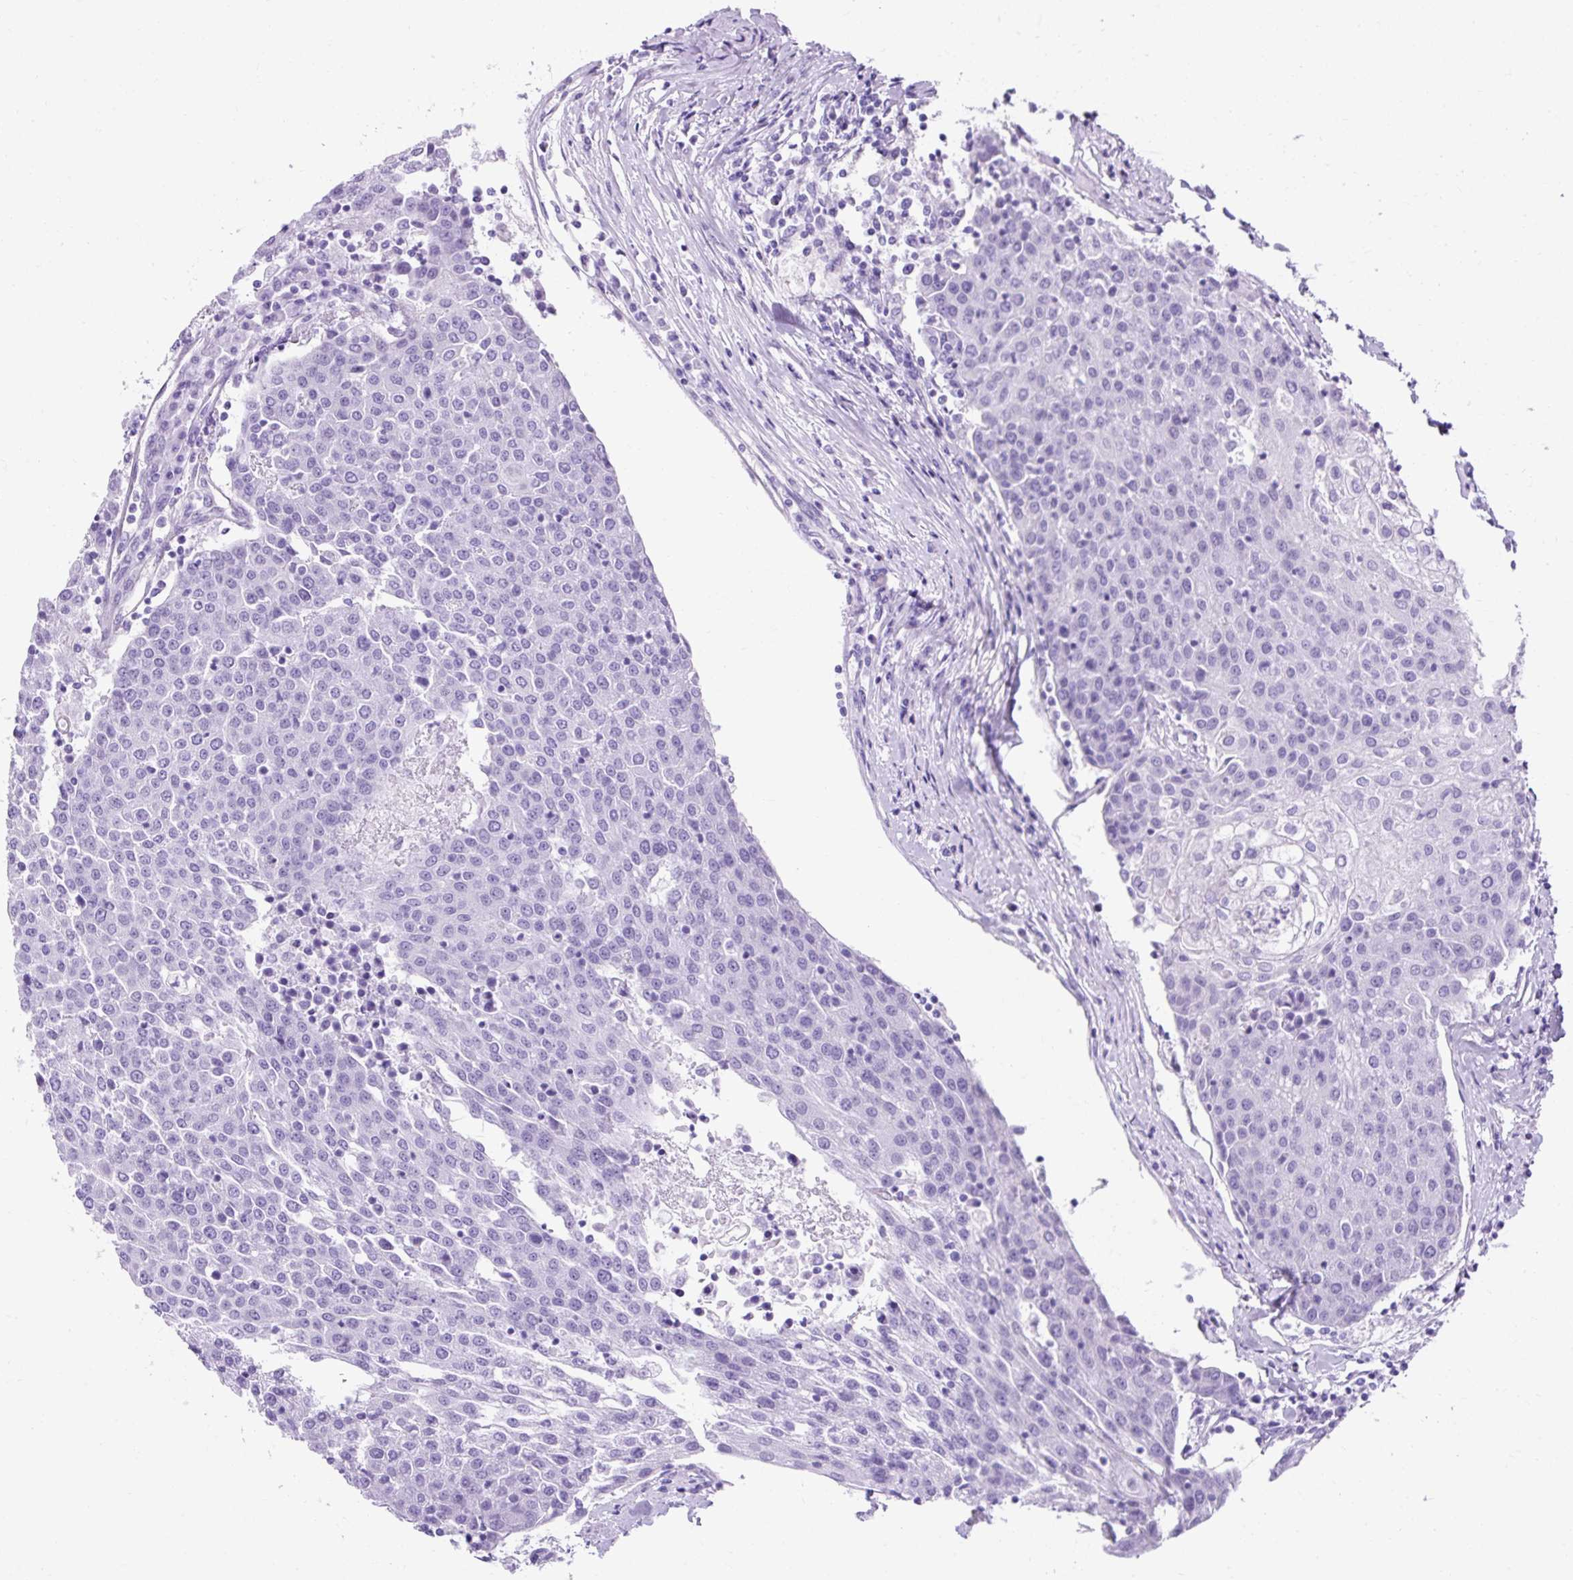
{"staining": {"intensity": "negative", "quantity": "none", "location": "none"}, "tissue": "urothelial cancer", "cell_type": "Tumor cells", "image_type": "cancer", "snomed": [{"axis": "morphology", "description": "Urothelial carcinoma, High grade"}, {"axis": "topography", "description": "Urinary bladder"}], "caption": "Immunohistochemistry of human urothelial cancer displays no positivity in tumor cells.", "gene": "KRT12", "patient": {"sex": "female", "age": 85}}